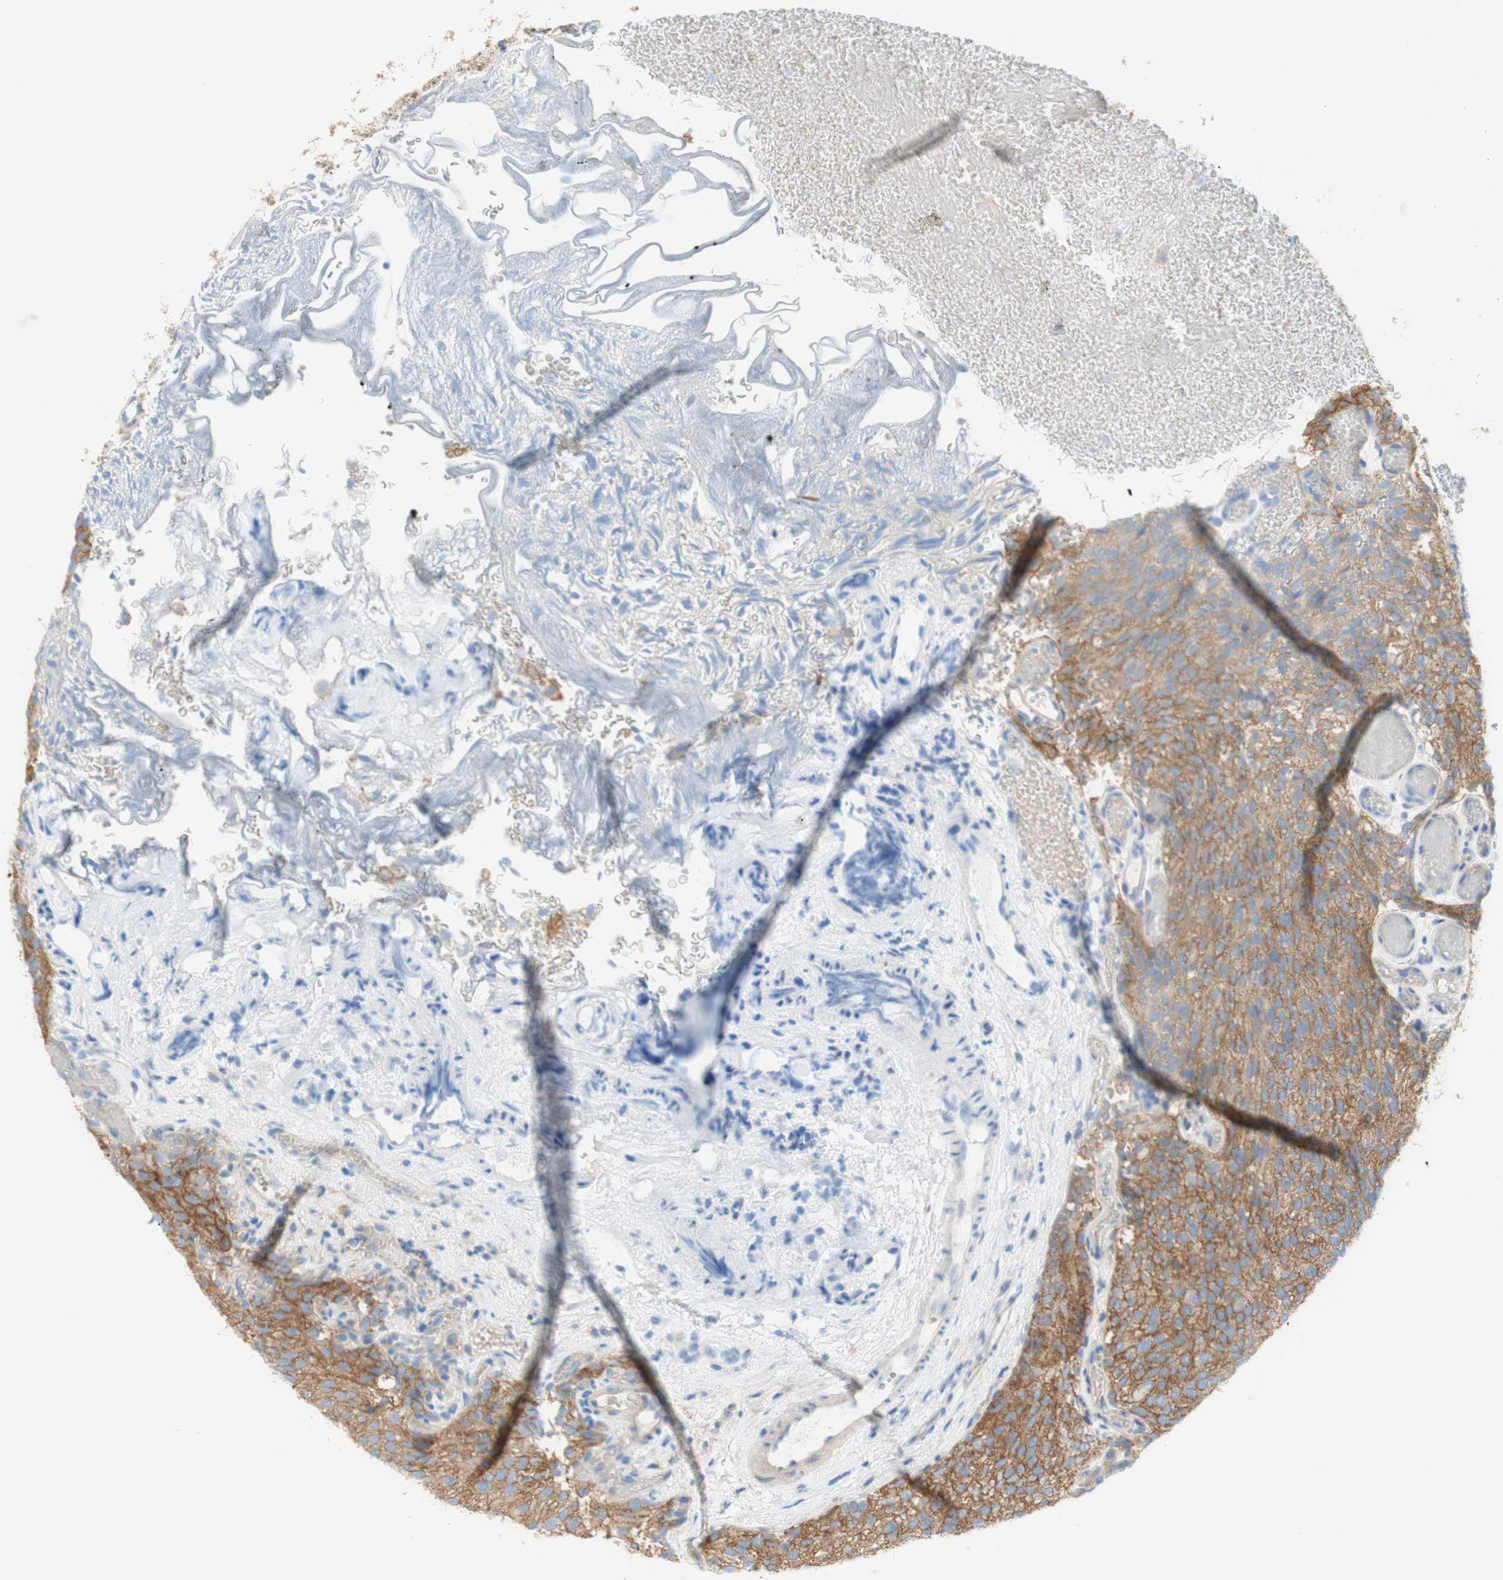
{"staining": {"intensity": "moderate", "quantity": ">75%", "location": "cytoplasmic/membranous"}, "tissue": "urothelial cancer", "cell_type": "Tumor cells", "image_type": "cancer", "snomed": [{"axis": "morphology", "description": "Urothelial carcinoma, Low grade"}, {"axis": "topography", "description": "Urinary bladder"}], "caption": "Immunohistochemical staining of urothelial cancer reveals medium levels of moderate cytoplasmic/membranous protein expression in approximately >75% of tumor cells.", "gene": "ATP2B1", "patient": {"sex": "male", "age": 78}}